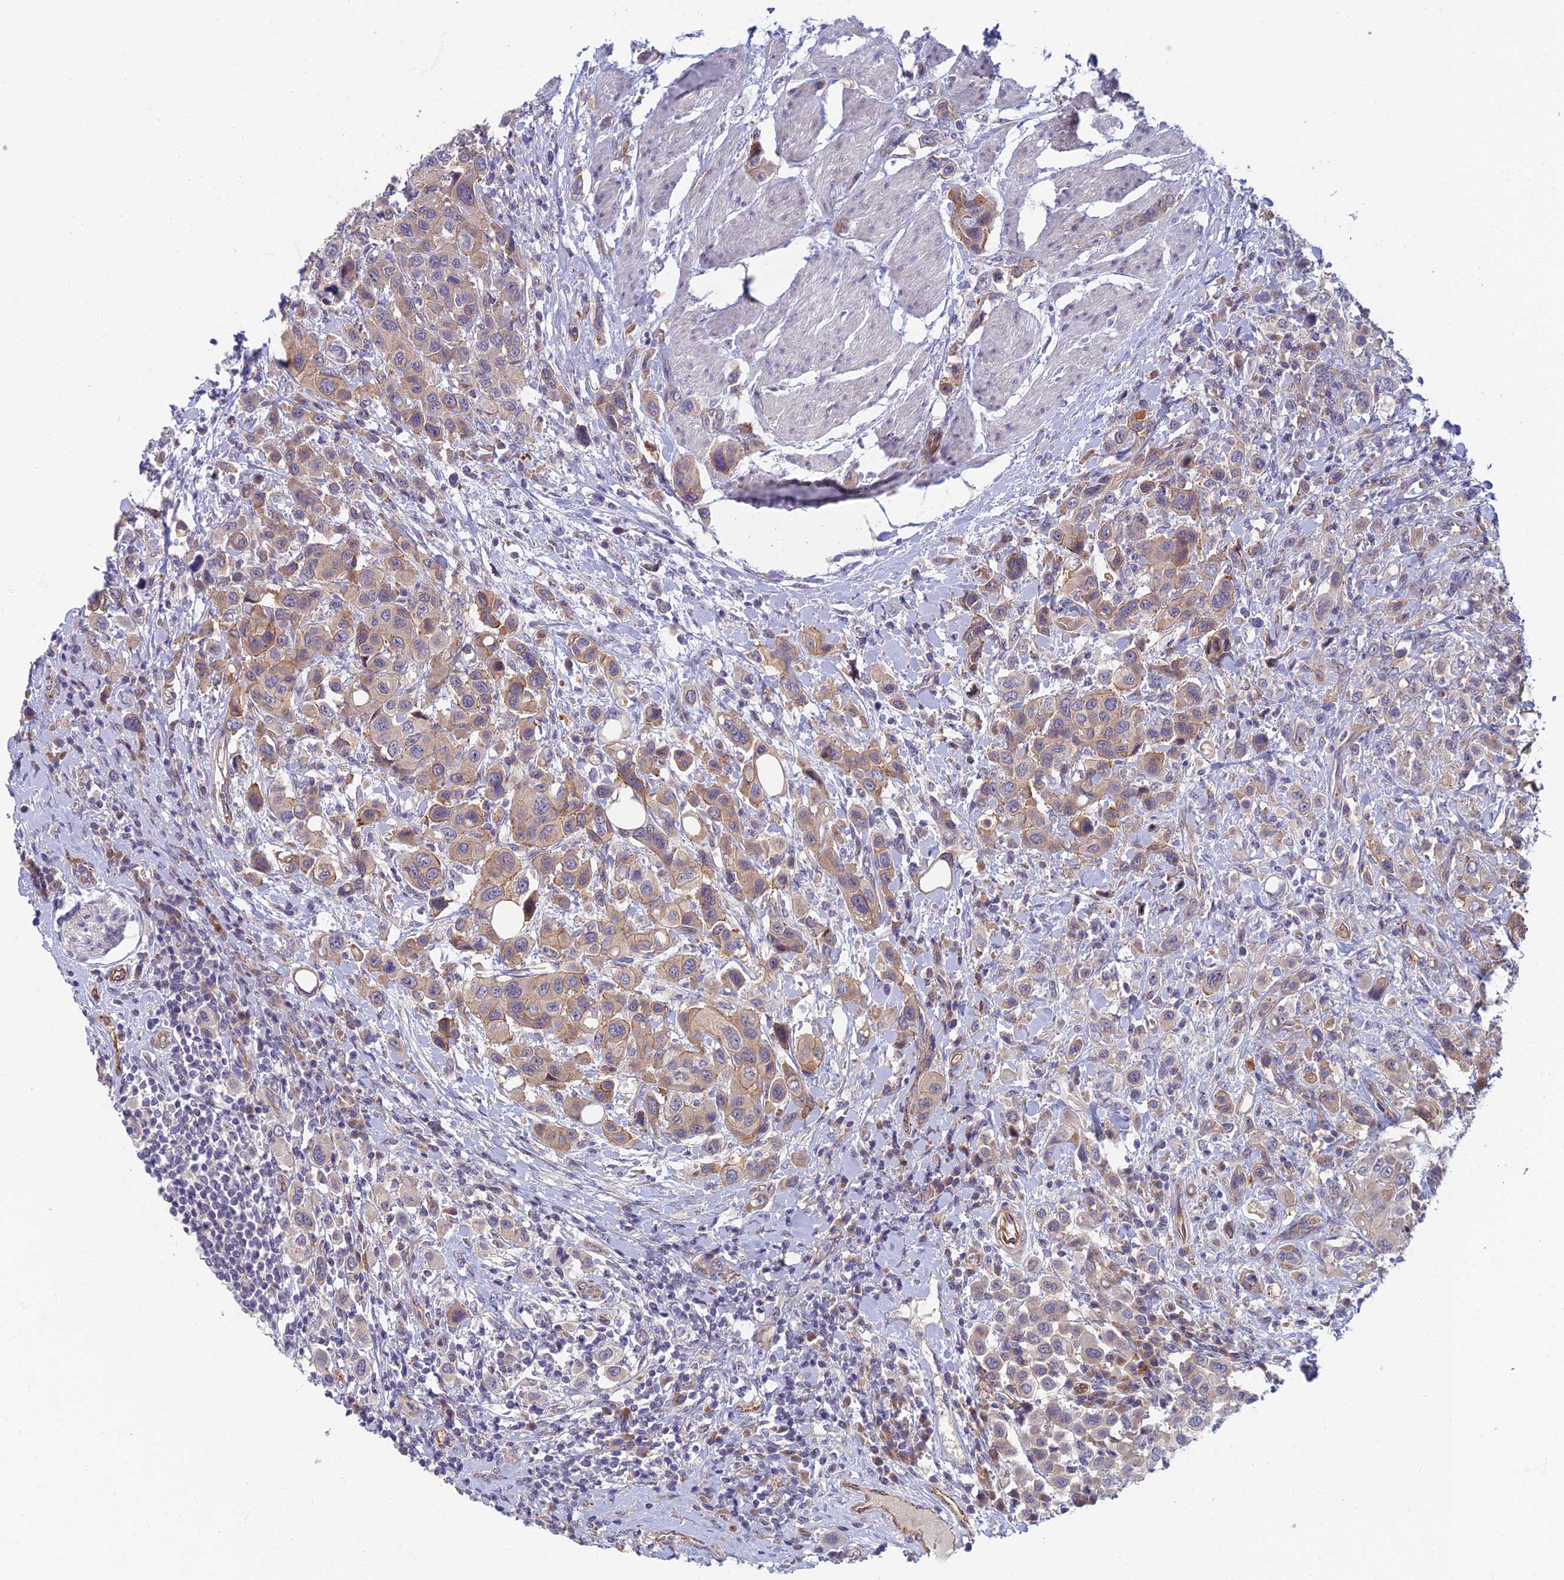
{"staining": {"intensity": "weak", "quantity": "25%-75%", "location": "cytoplasmic/membranous"}, "tissue": "urothelial cancer", "cell_type": "Tumor cells", "image_type": "cancer", "snomed": [{"axis": "morphology", "description": "Urothelial carcinoma, High grade"}, {"axis": "topography", "description": "Urinary bladder"}], "caption": "Human urothelial carcinoma (high-grade) stained with a brown dye shows weak cytoplasmic/membranous positive staining in about 25%-75% of tumor cells.", "gene": "RHBDL2", "patient": {"sex": "male", "age": 50}}